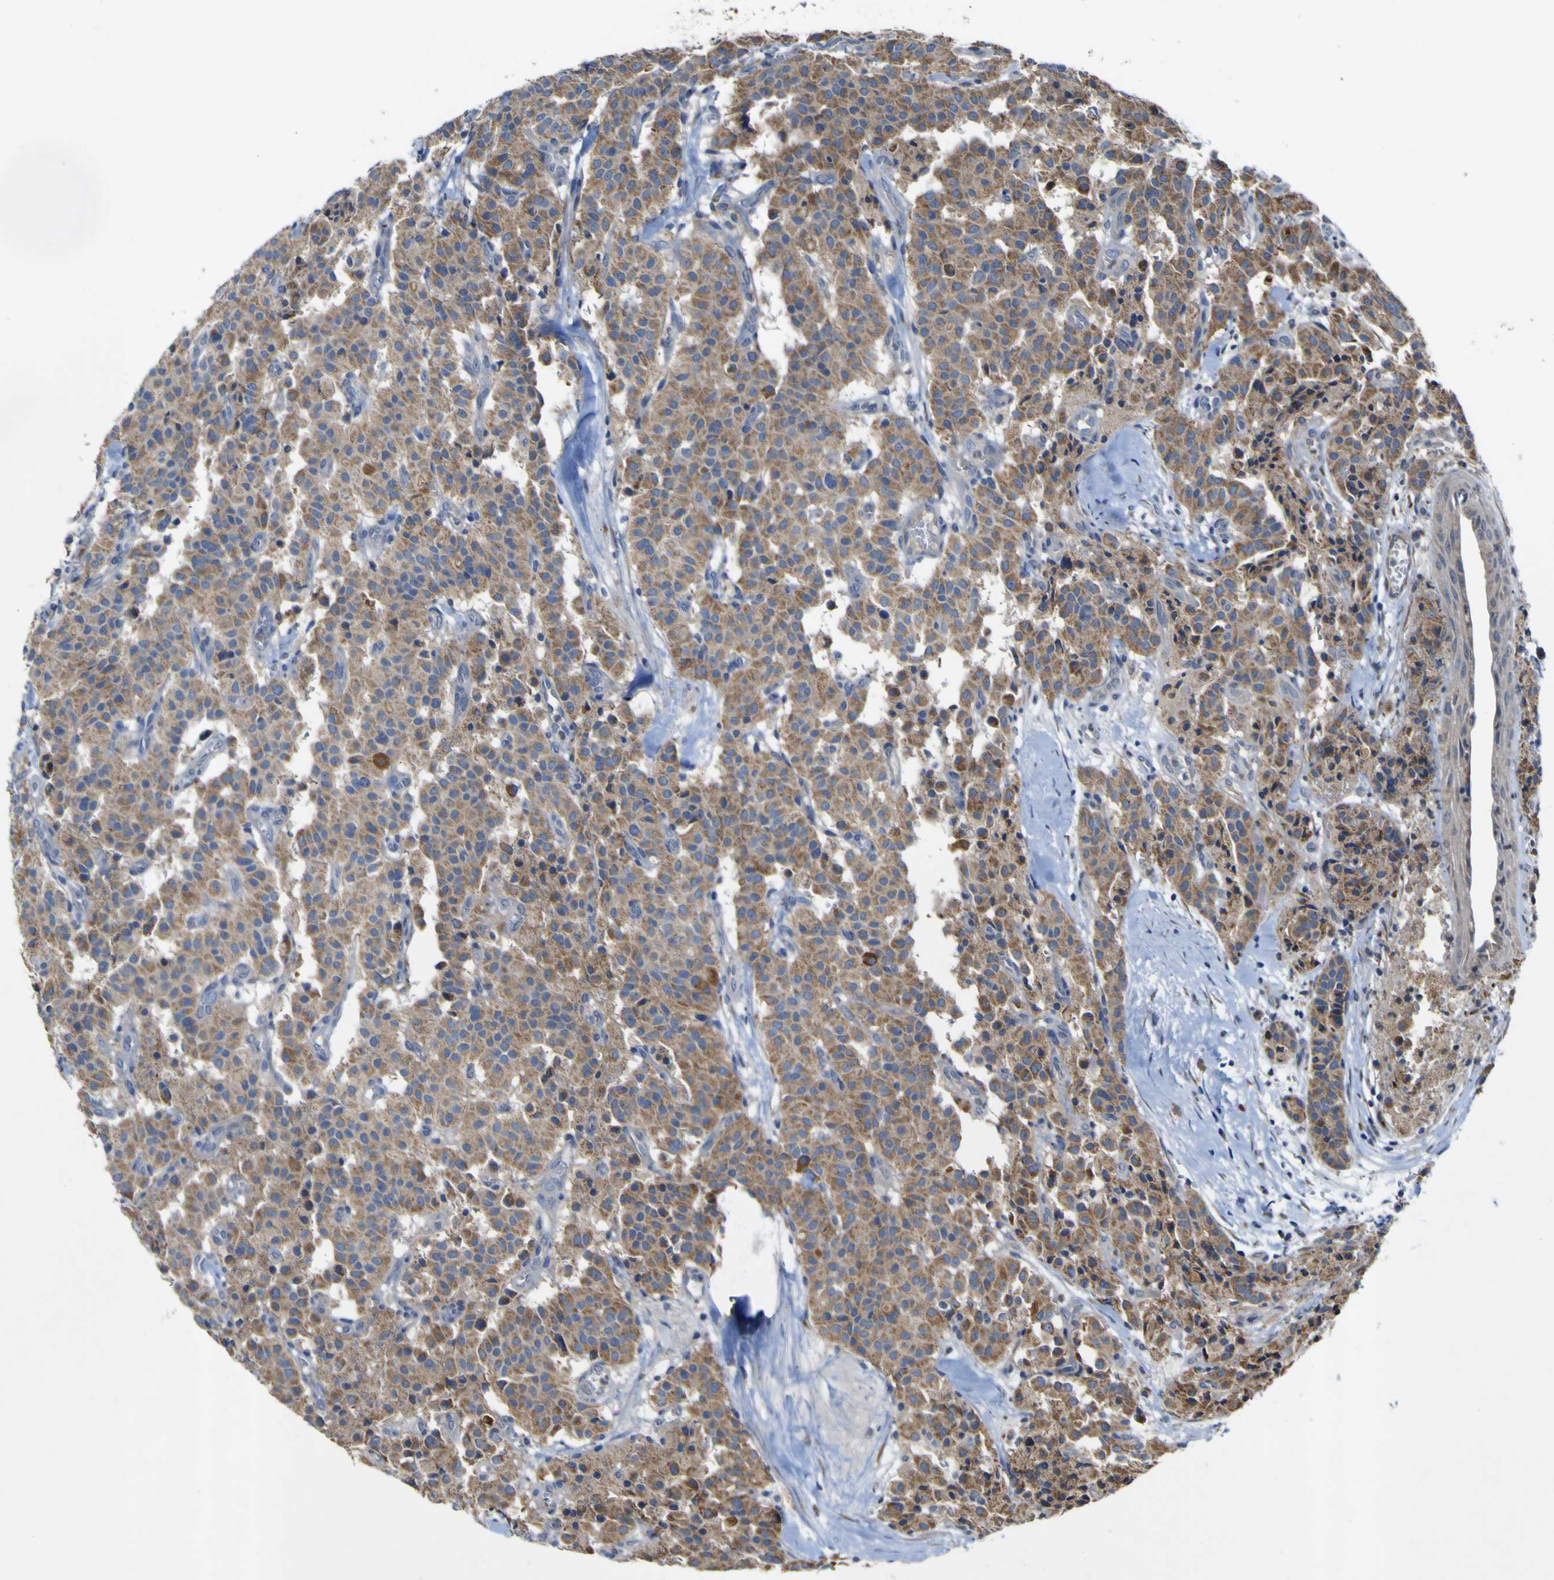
{"staining": {"intensity": "moderate", "quantity": ">75%", "location": "cytoplasmic/membranous"}, "tissue": "carcinoid", "cell_type": "Tumor cells", "image_type": "cancer", "snomed": [{"axis": "morphology", "description": "Carcinoid, malignant, NOS"}, {"axis": "topography", "description": "Lung"}], "caption": "Immunohistochemistry (IHC) (DAB (3,3'-diaminobenzidine)) staining of carcinoid reveals moderate cytoplasmic/membranous protein expression in approximately >75% of tumor cells.", "gene": "IRAK2", "patient": {"sex": "male", "age": 30}}